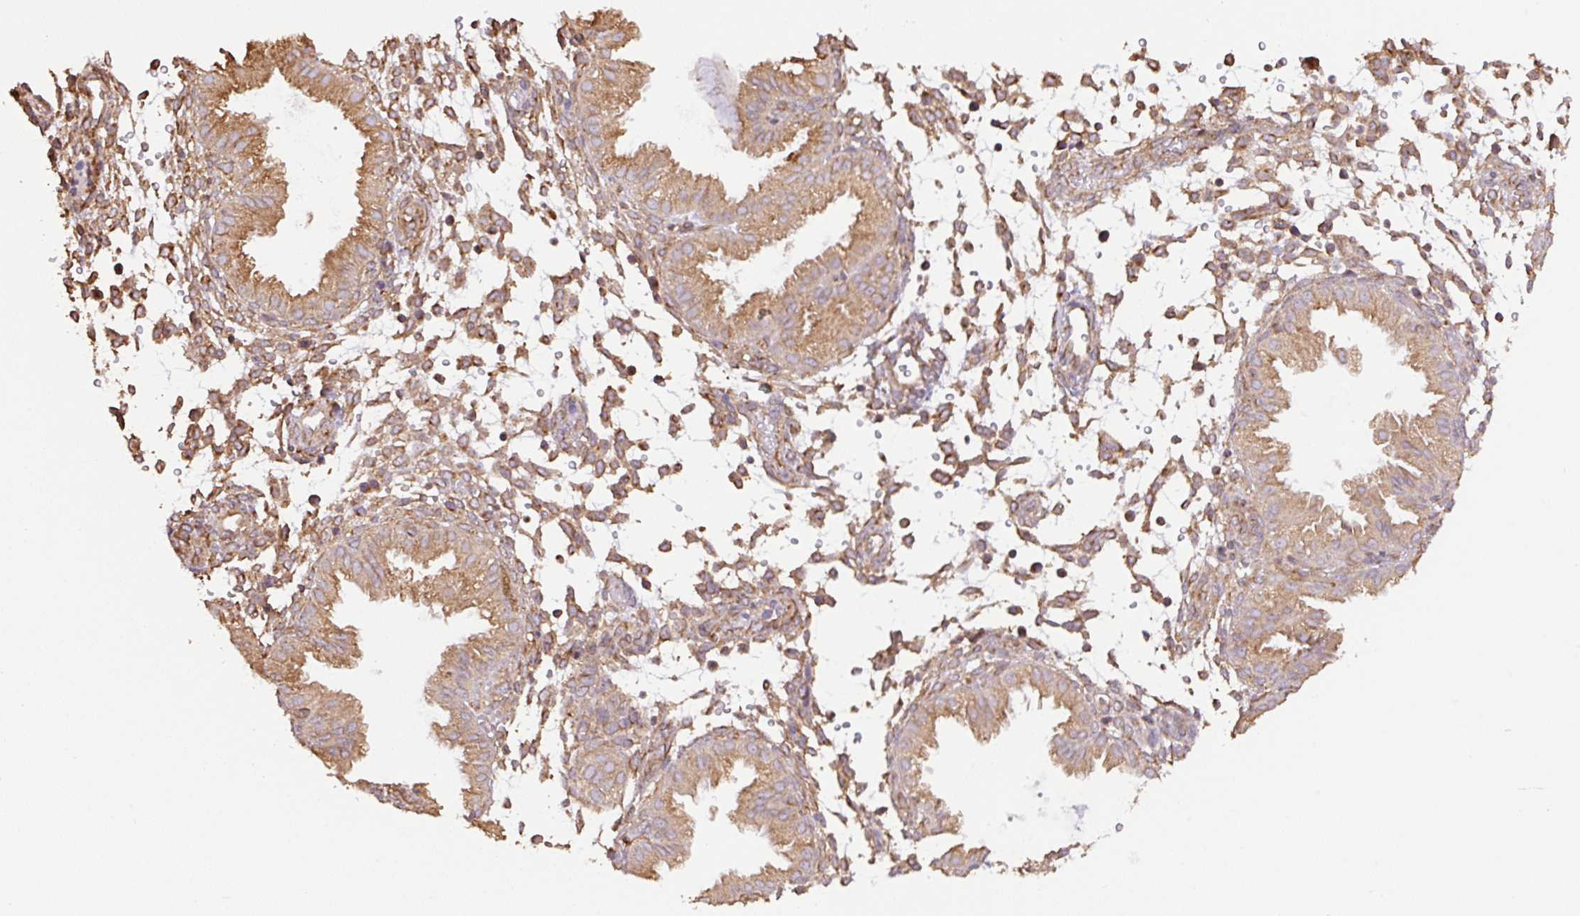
{"staining": {"intensity": "strong", "quantity": "<25%", "location": "cytoplasmic/membranous"}, "tissue": "endometrium", "cell_type": "Cells in endometrial stroma", "image_type": "normal", "snomed": [{"axis": "morphology", "description": "Normal tissue, NOS"}, {"axis": "topography", "description": "Endometrium"}], "caption": "Protein analysis of benign endometrium displays strong cytoplasmic/membranous staining in approximately <25% of cells in endometrial stroma.", "gene": "COX8A", "patient": {"sex": "female", "age": 33}}